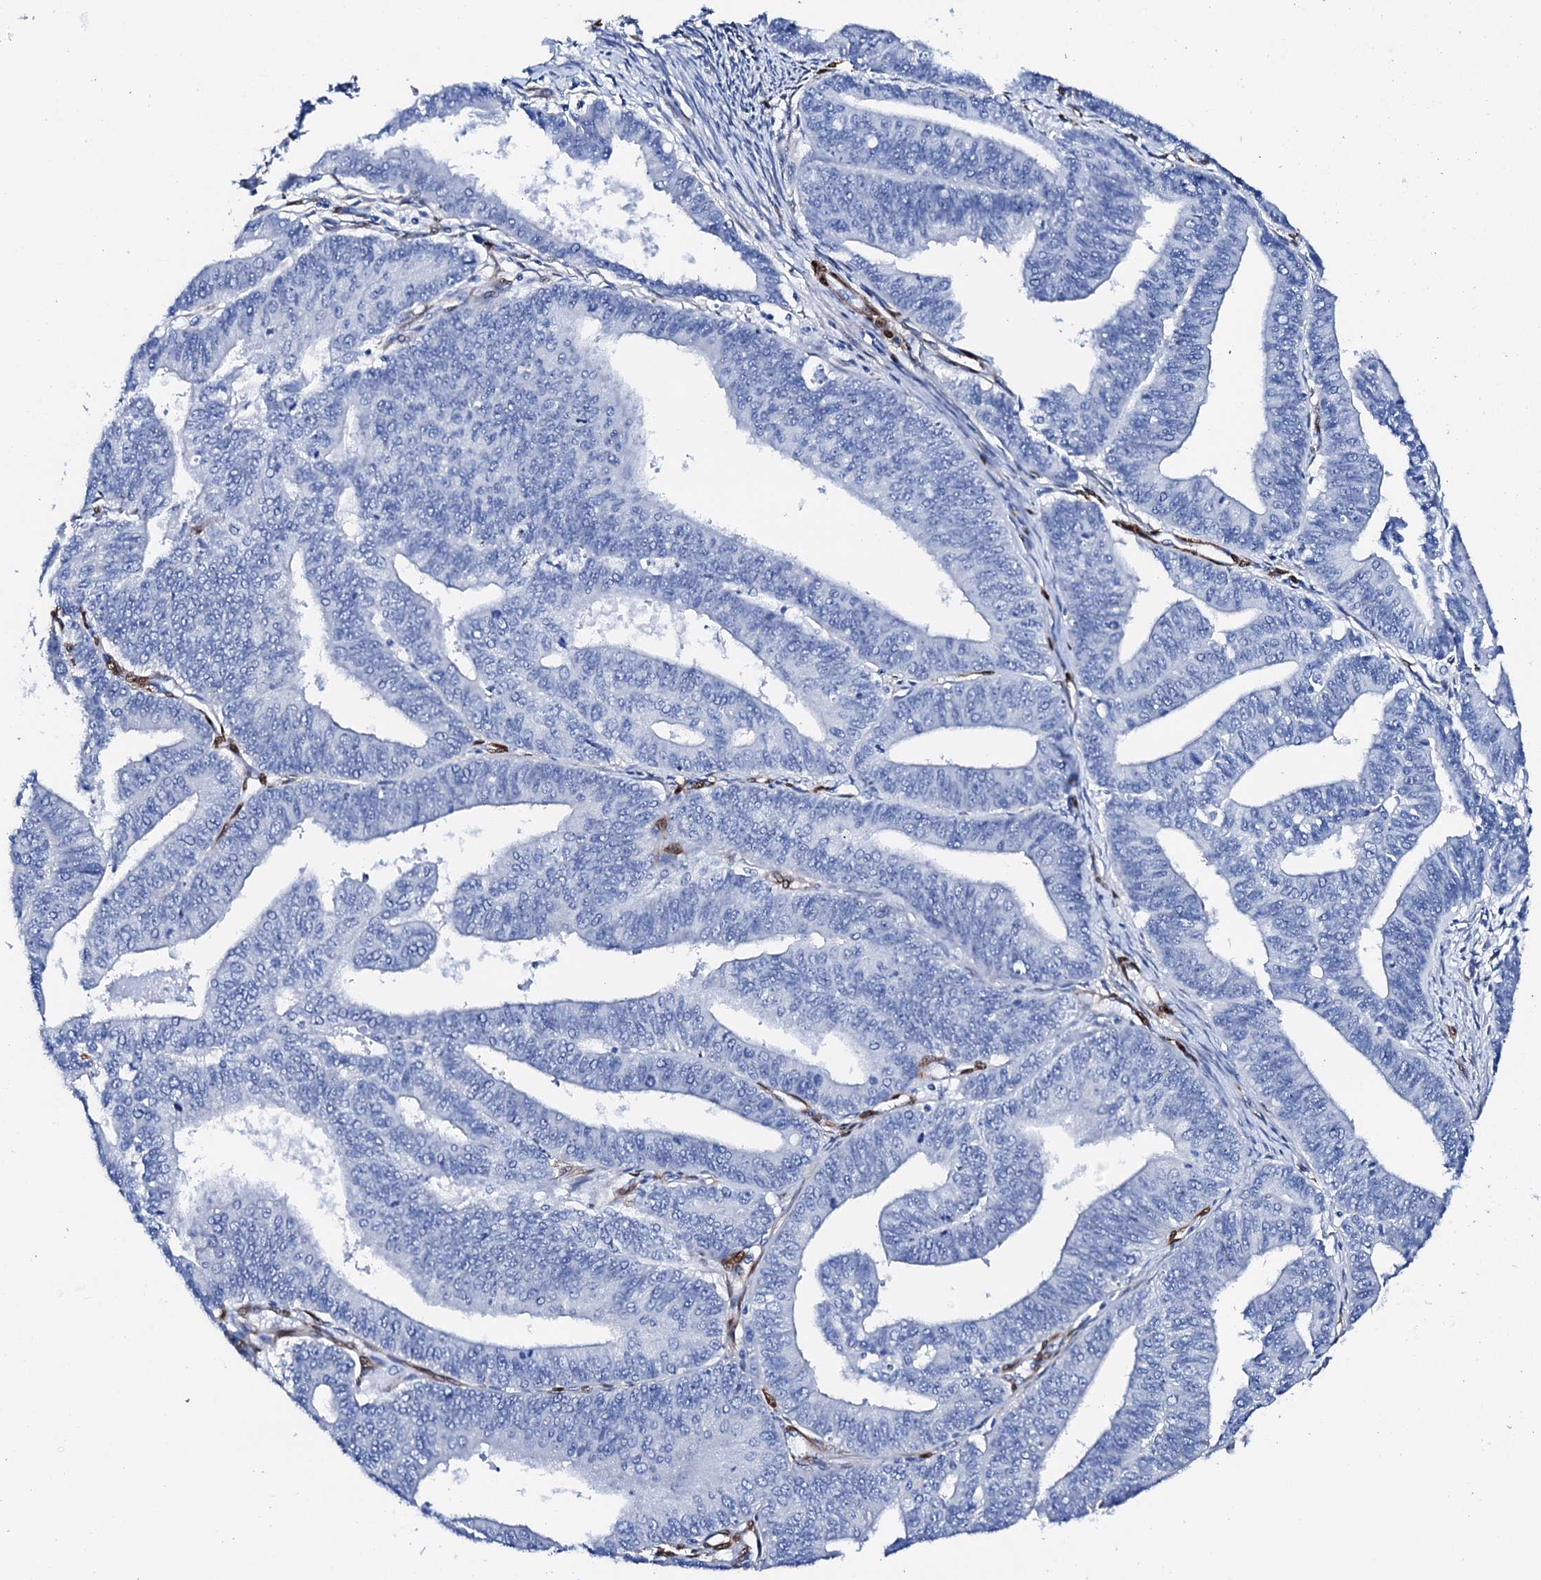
{"staining": {"intensity": "negative", "quantity": "none", "location": "none"}, "tissue": "endometrial cancer", "cell_type": "Tumor cells", "image_type": "cancer", "snomed": [{"axis": "morphology", "description": "Adenocarcinoma, NOS"}, {"axis": "topography", "description": "Endometrium"}], "caption": "IHC of adenocarcinoma (endometrial) exhibits no positivity in tumor cells.", "gene": "NRIP2", "patient": {"sex": "female", "age": 73}}